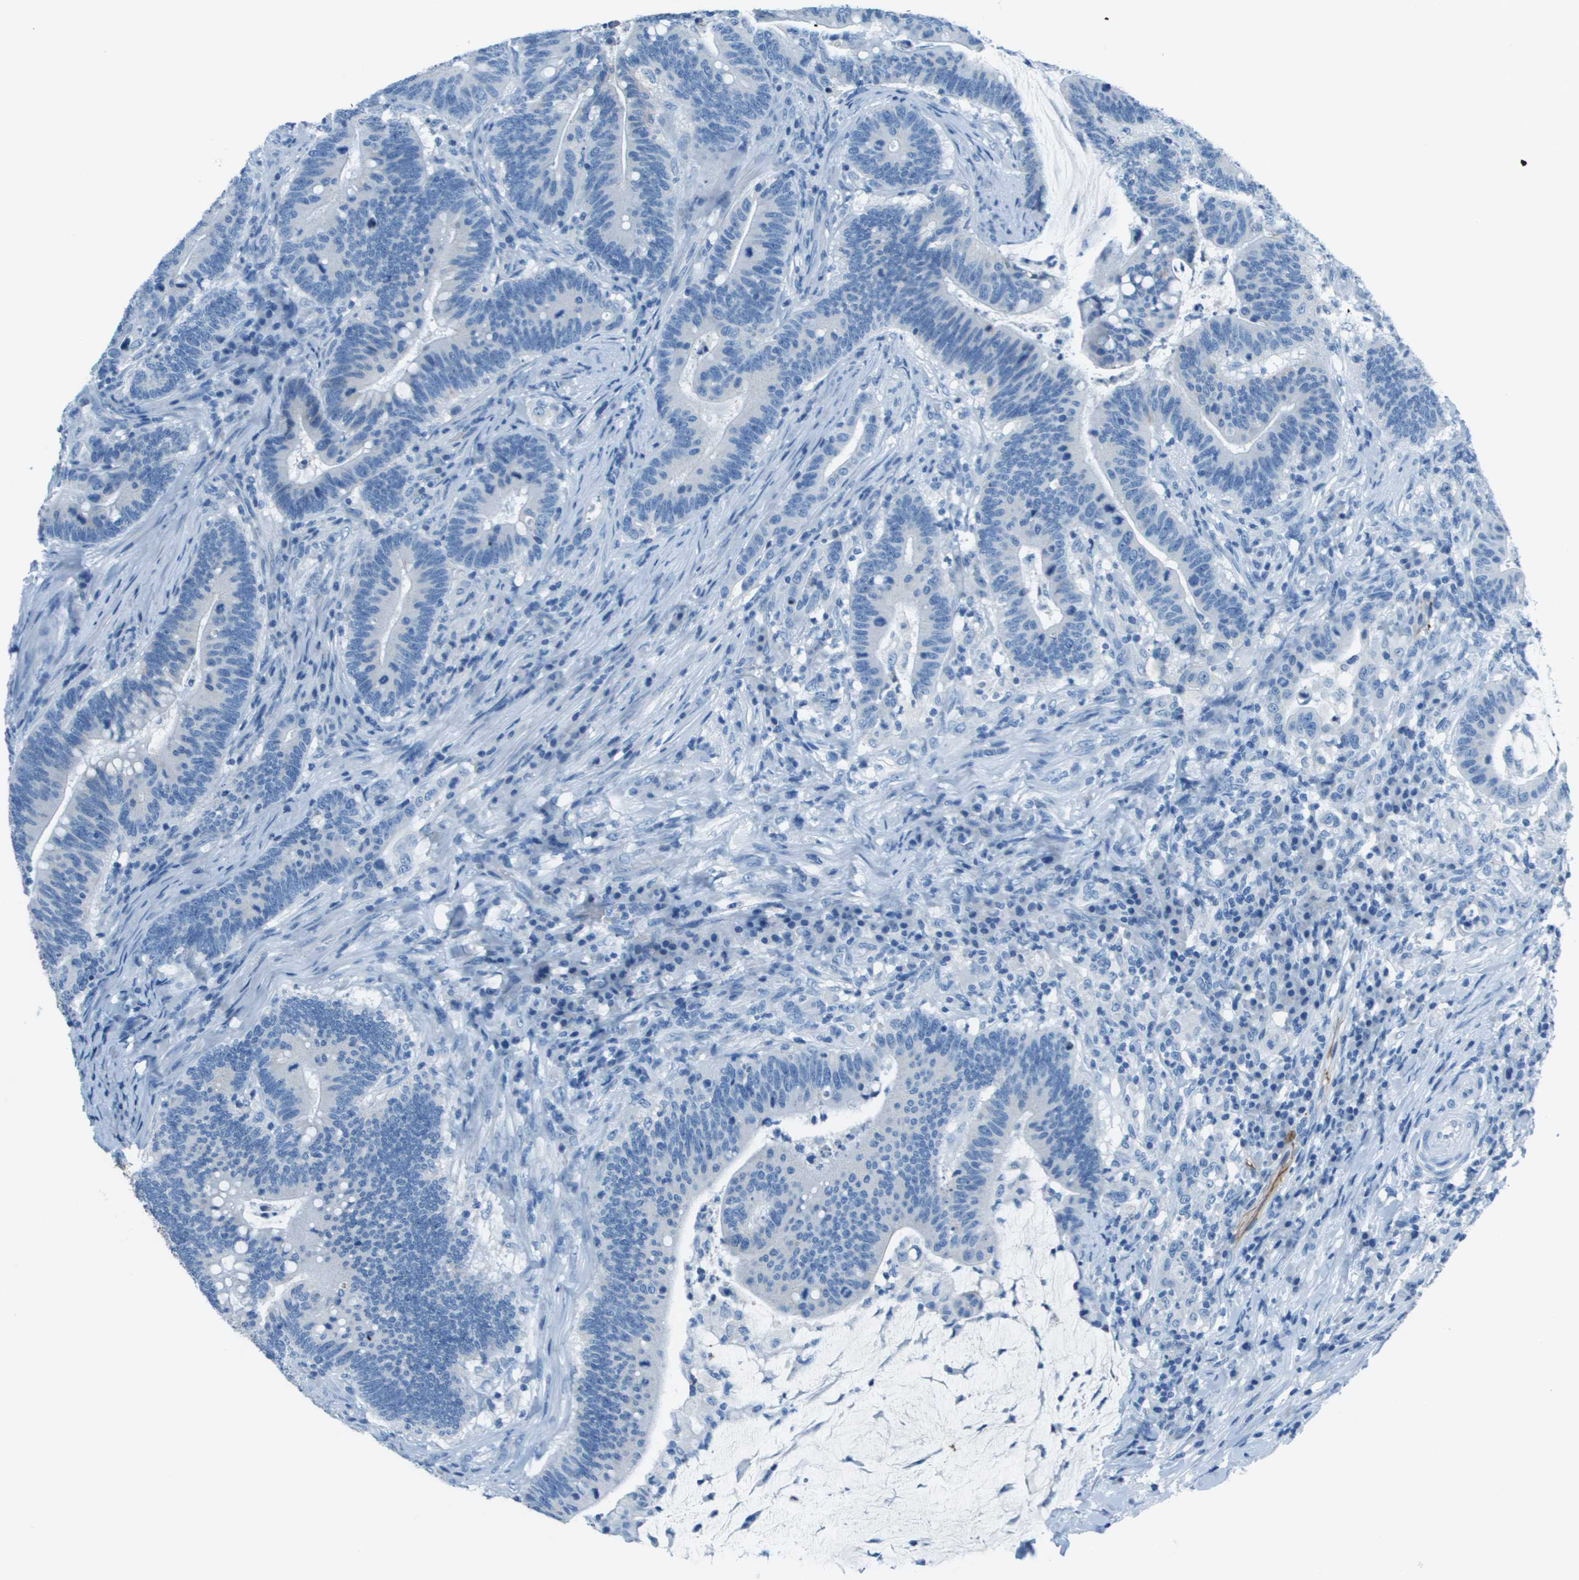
{"staining": {"intensity": "negative", "quantity": "none", "location": "none"}, "tissue": "colorectal cancer", "cell_type": "Tumor cells", "image_type": "cancer", "snomed": [{"axis": "morphology", "description": "Normal tissue, NOS"}, {"axis": "morphology", "description": "Adenocarcinoma, NOS"}, {"axis": "topography", "description": "Colon"}], "caption": "DAB immunohistochemical staining of human colorectal cancer reveals no significant expression in tumor cells.", "gene": "SLC16A10", "patient": {"sex": "female", "age": 66}}